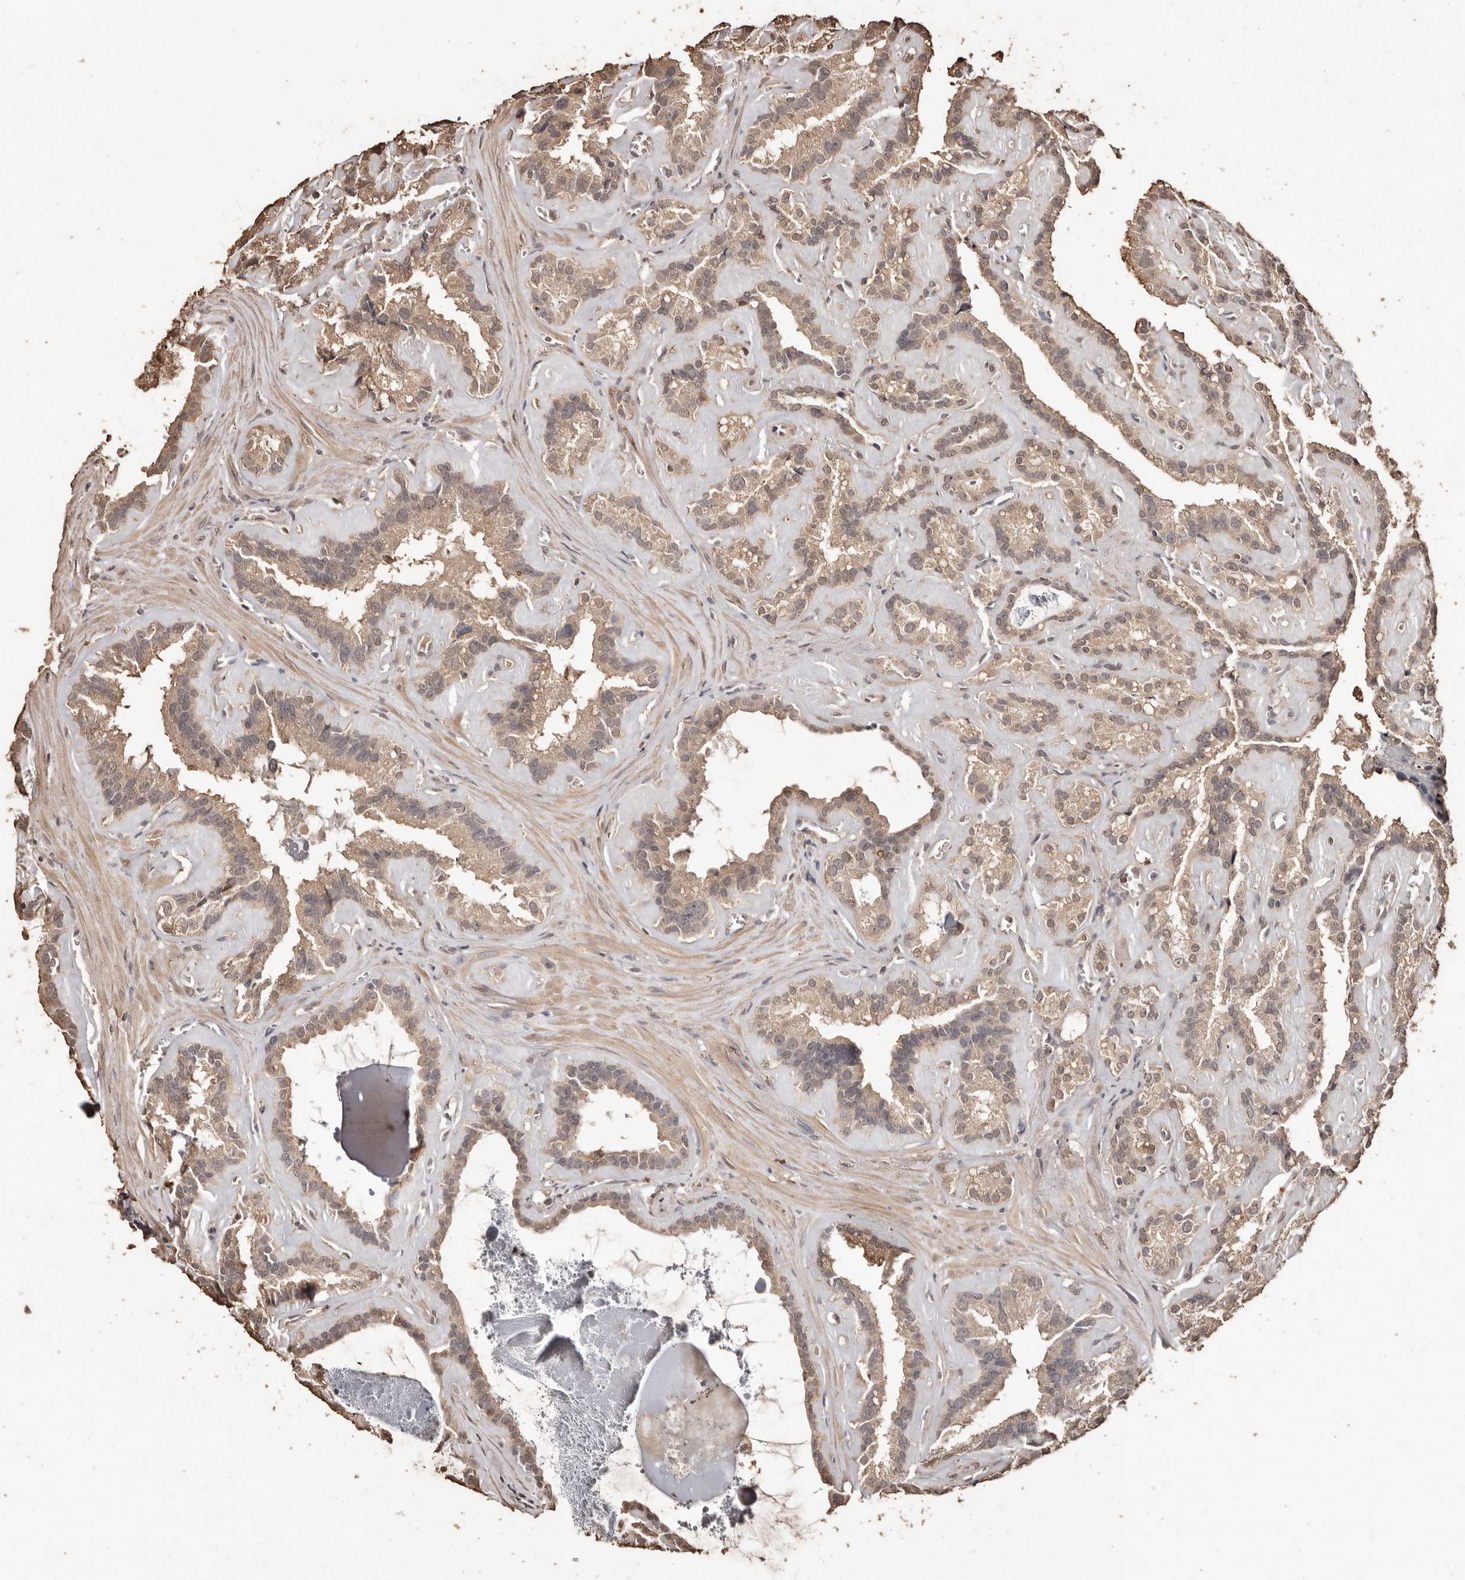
{"staining": {"intensity": "weak", "quantity": ">75%", "location": "cytoplasmic/membranous"}, "tissue": "seminal vesicle", "cell_type": "Glandular cells", "image_type": "normal", "snomed": [{"axis": "morphology", "description": "Normal tissue, NOS"}, {"axis": "topography", "description": "Prostate"}, {"axis": "topography", "description": "Seminal veicle"}], "caption": "Seminal vesicle stained for a protein (brown) shows weak cytoplasmic/membranous positive positivity in about >75% of glandular cells.", "gene": "PKDCC", "patient": {"sex": "male", "age": 59}}